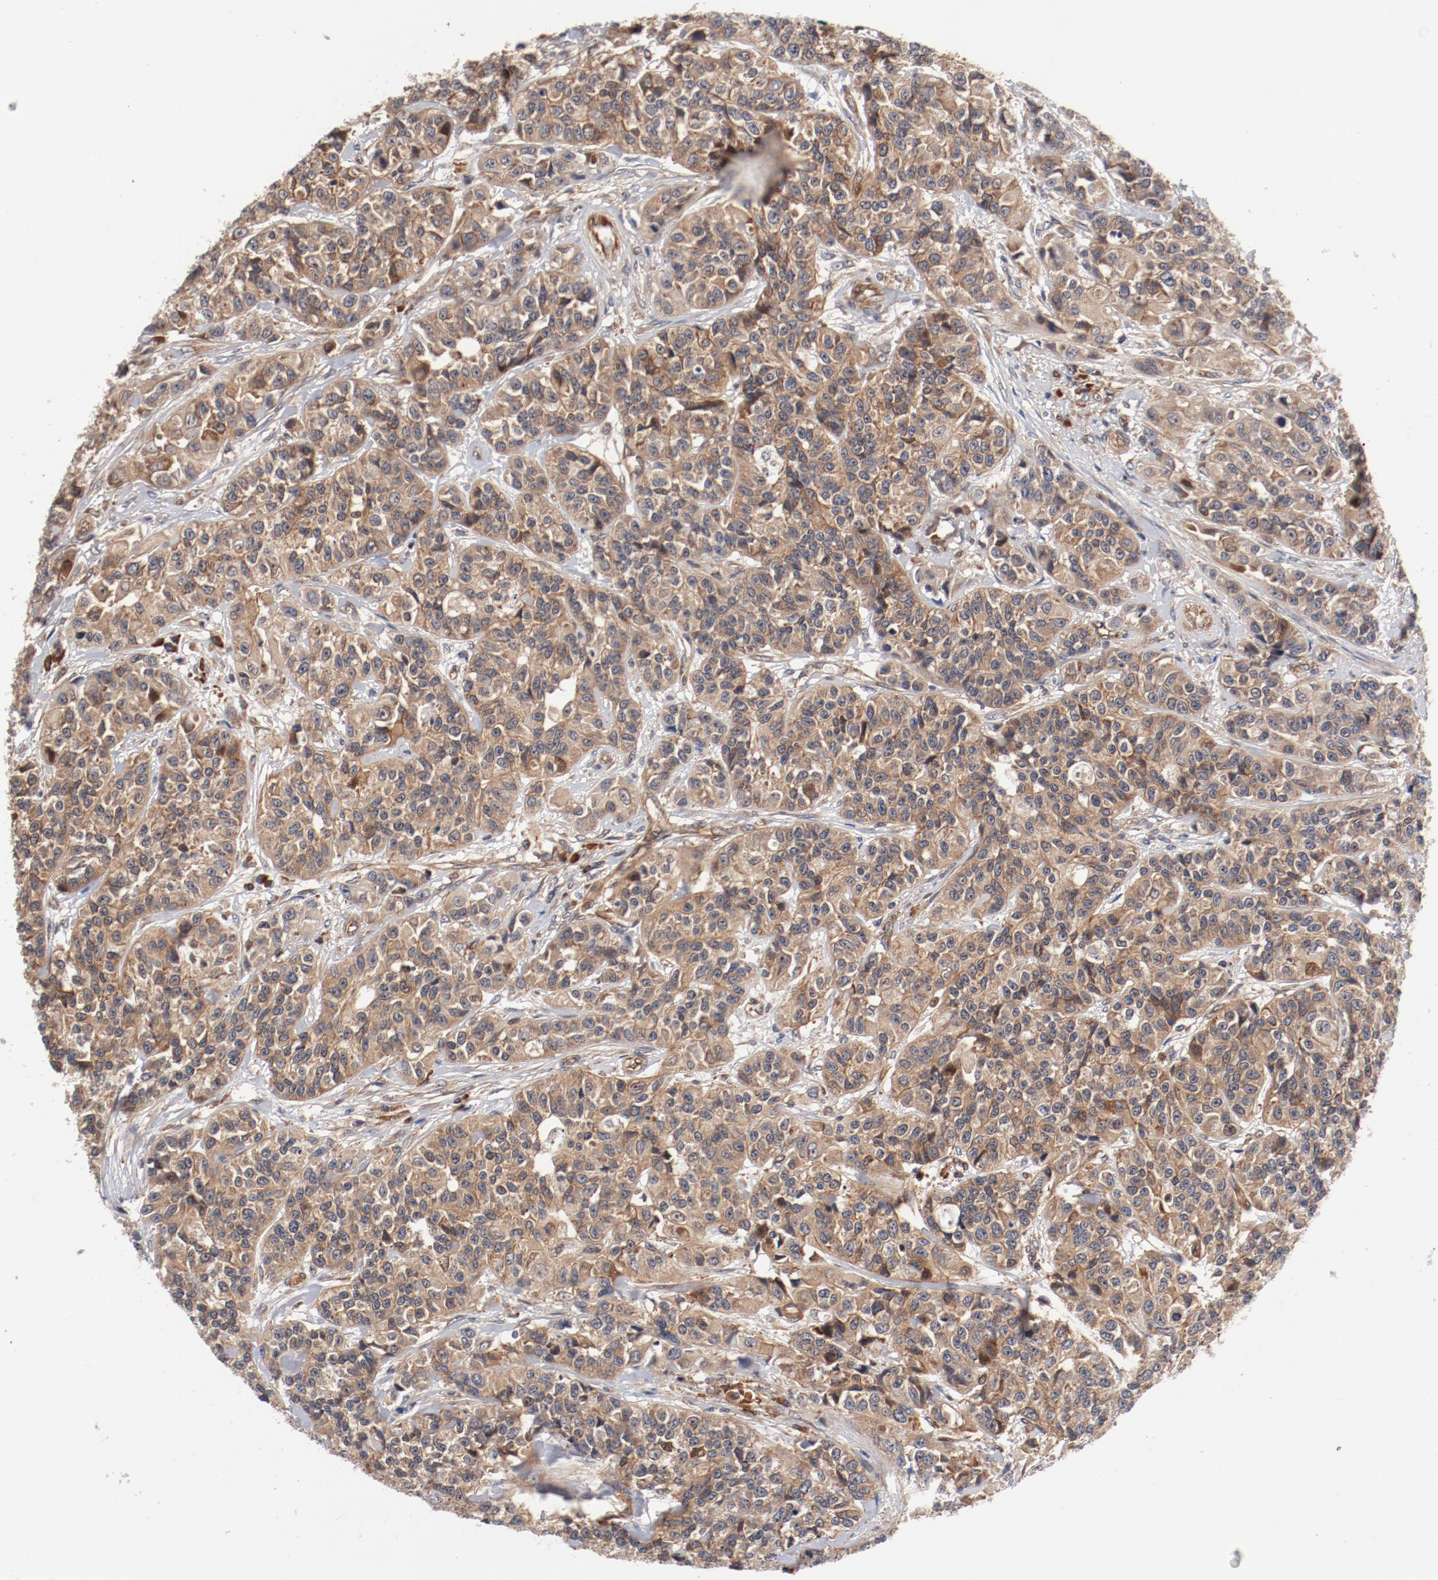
{"staining": {"intensity": "moderate", "quantity": ">75%", "location": "cytoplasmic/membranous"}, "tissue": "urothelial cancer", "cell_type": "Tumor cells", "image_type": "cancer", "snomed": [{"axis": "morphology", "description": "Urothelial carcinoma, High grade"}, {"axis": "topography", "description": "Urinary bladder"}], "caption": "Protein expression analysis of high-grade urothelial carcinoma reveals moderate cytoplasmic/membranous expression in approximately >75% of tumor cells. The staining was performed using DAB to visualize the protein expression in brown, while the nuclei were stained in blue with hematoxylin (Magnification: 20x).", "gene": "PITPNM2", "patient": {"sex": "female", "age": 81}}